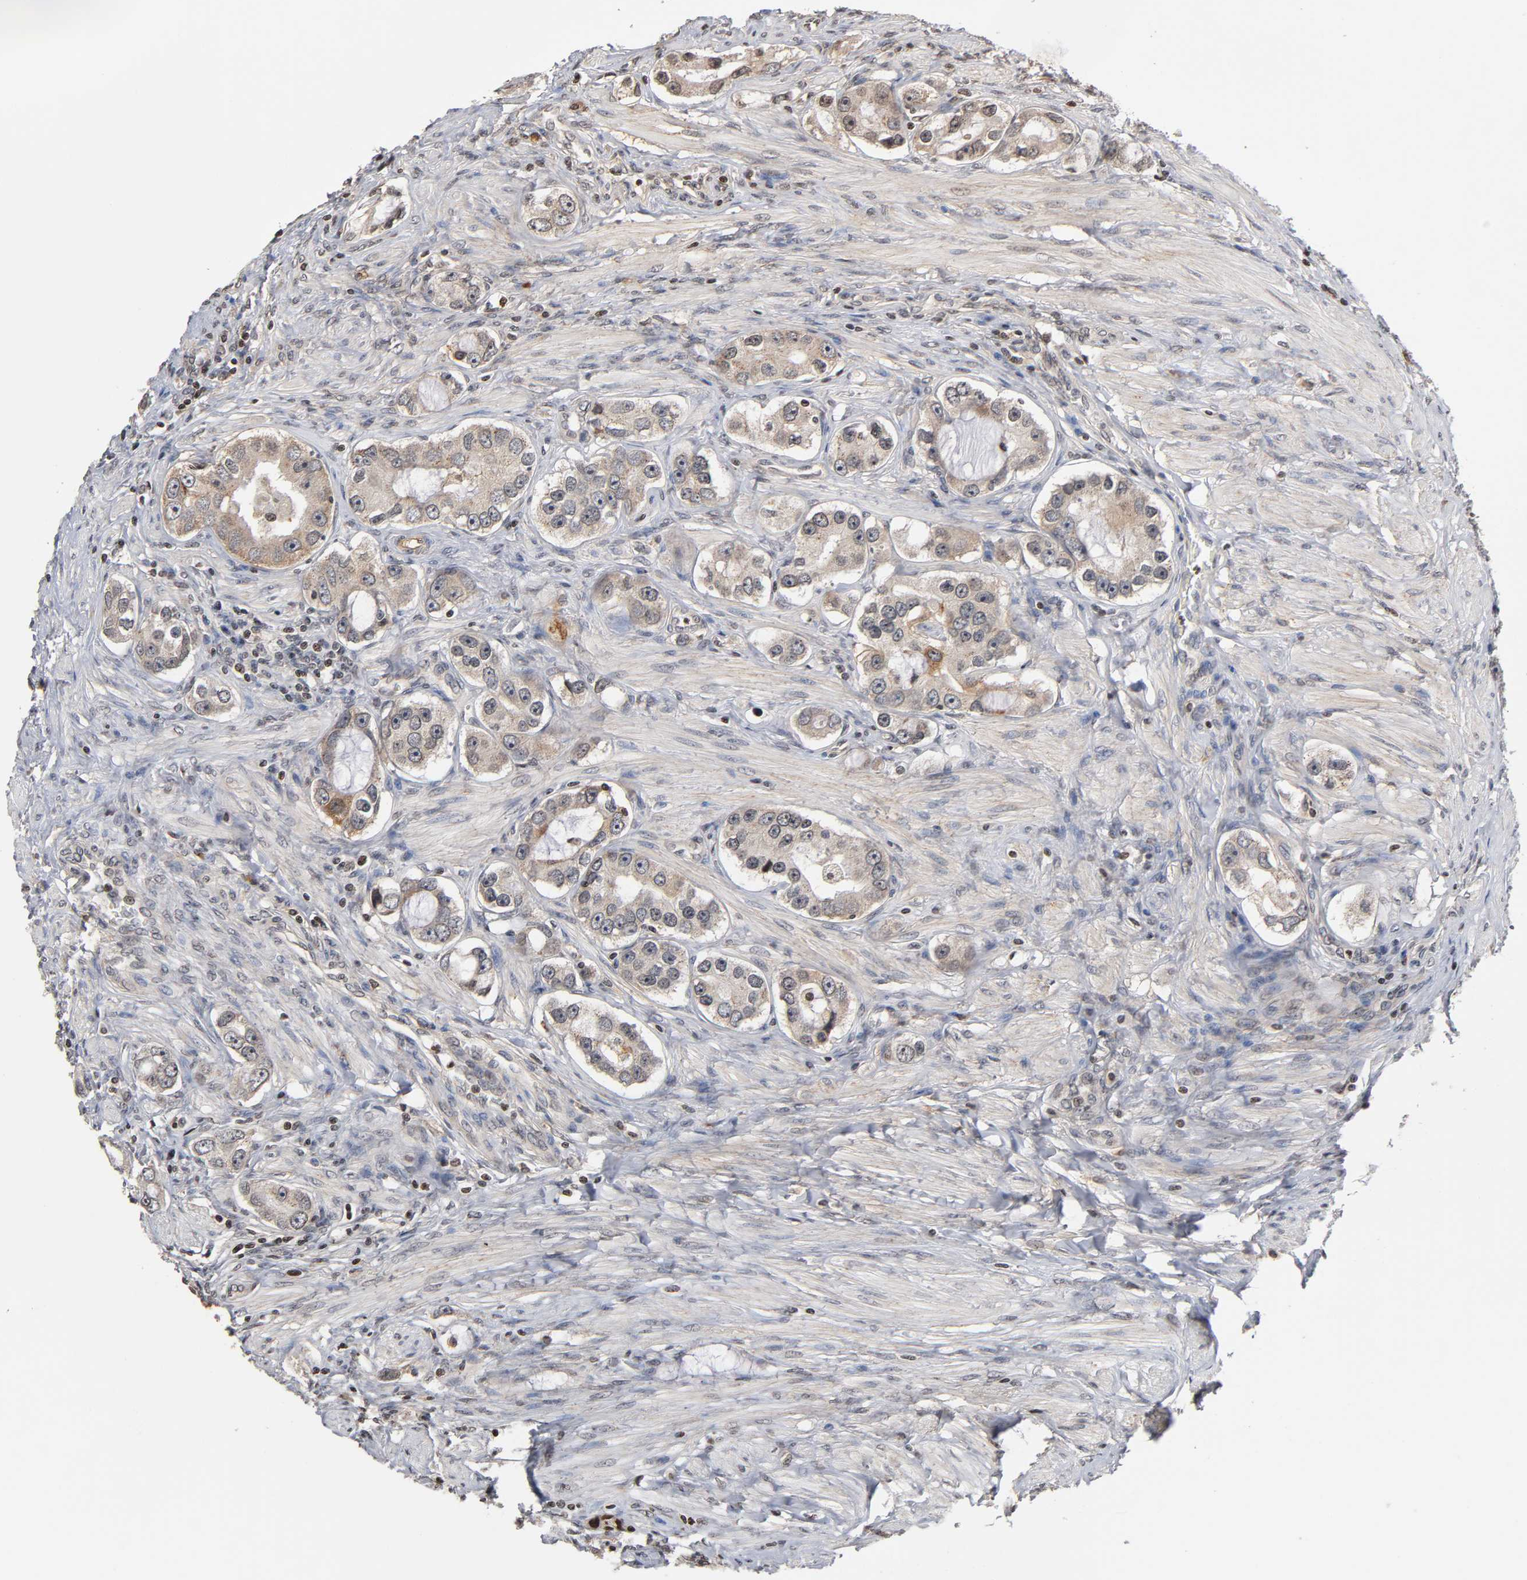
{"staining": {"intensity": "weak", "quantity": "25%-75%", "location": "cytoplasmic/membranous"}, "tissue": "prostate cancer", "cell_type": "Tumor cells", "image_type": "cancer", "snomed": [{"axis": "morphology", "description": "Adenocarcinoma, High grade"}, {"axis": "topography", "description": "Prostate"}], "caption": "Immunohistochemical staining of prostate cancer (adenocarcinoma (high-grade)) shows low levels of weak cytoplasmic/membranous staining in approximately 25%-75% of tumor cells.", "gene": "ITGAV", "patient": {"sex": "male", "age": 63}}